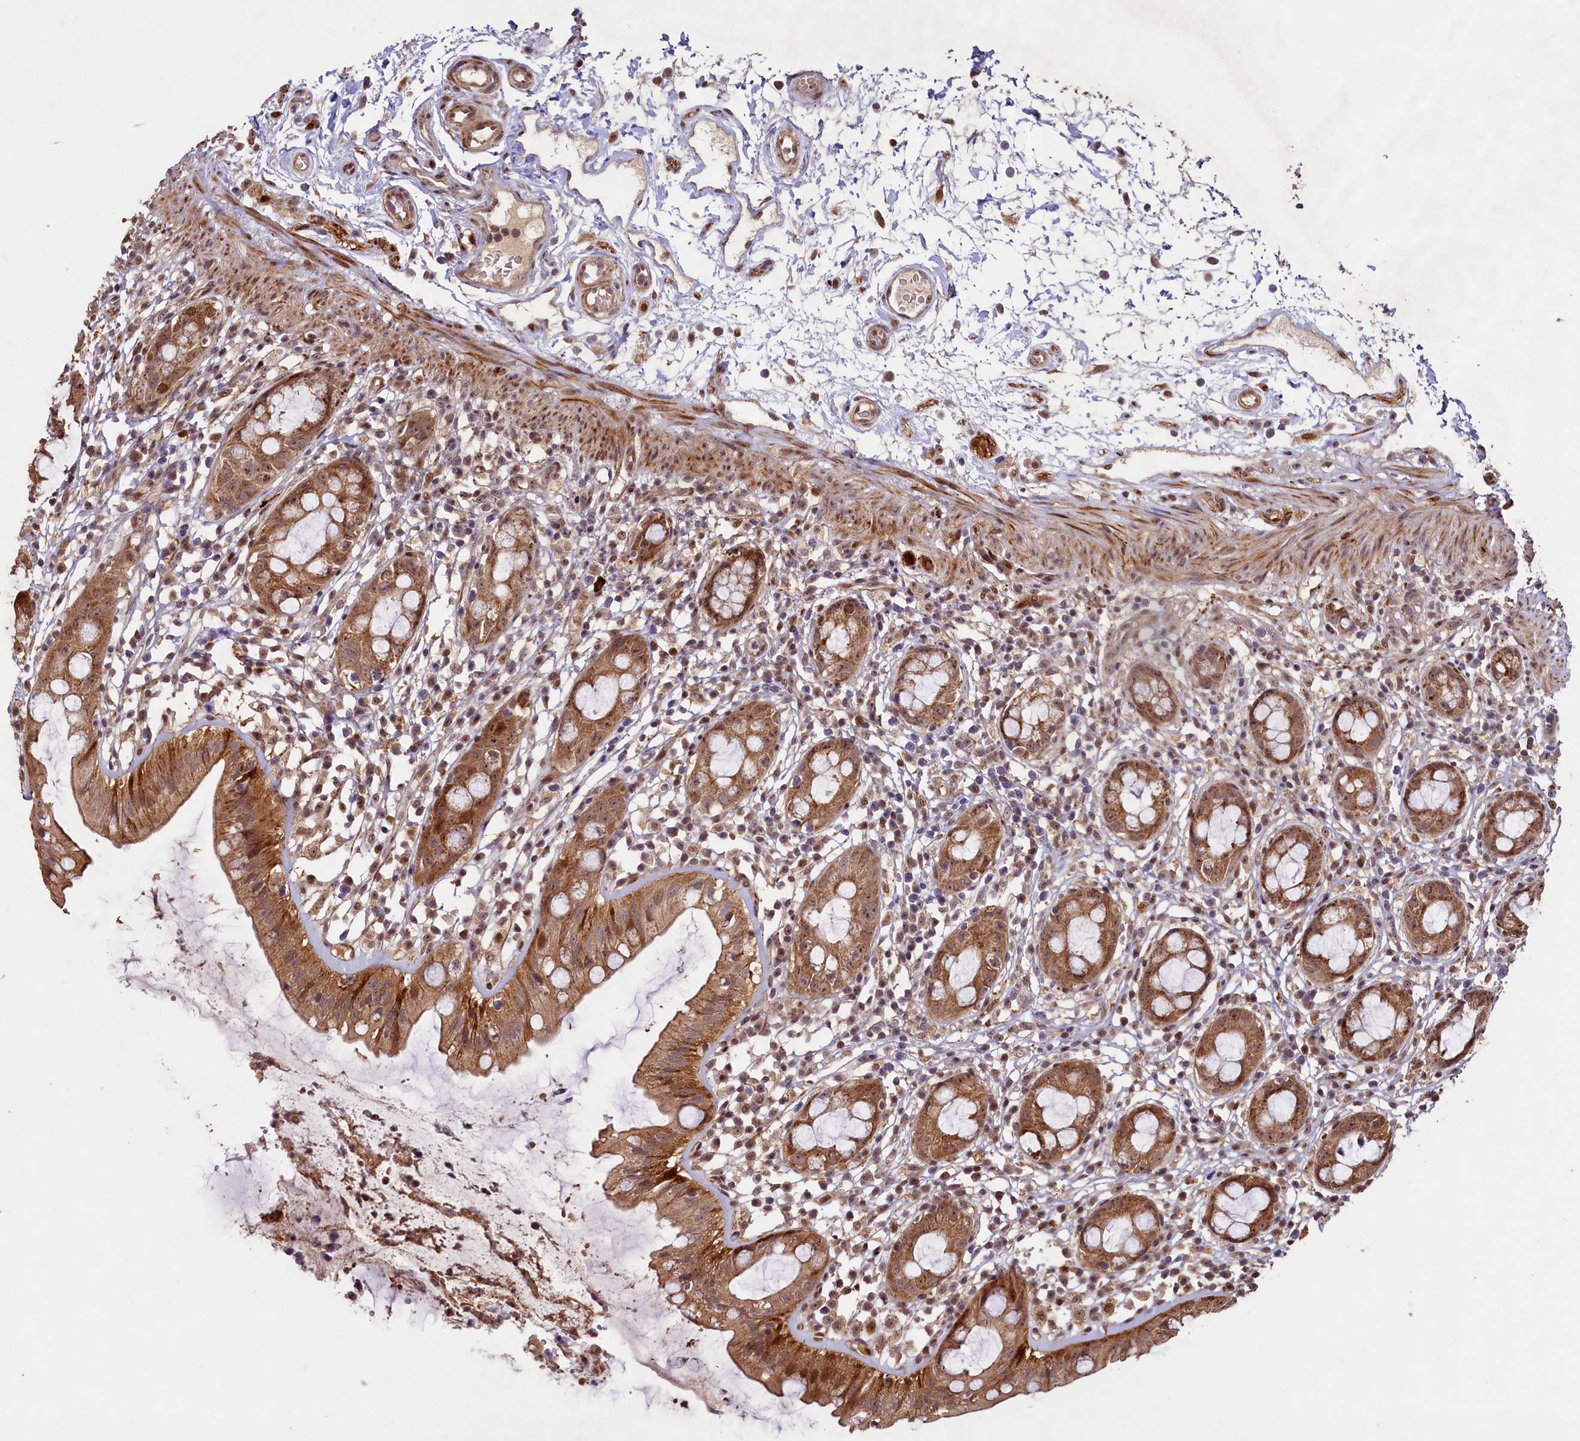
{"staining": {"intensity": "moderate", "quantity": ">75%", "location": "cytoplasmic/membranous,nuclear"}, "tissue": "rectum", "cell_type": "Glandular cells", "image_type": "normal", "snomed": [{"axis": "morphology", "description": "Normal tissue, NOS"}, {"axis": "topography", "description": "Rectum"}], "caption": "This is a photomicrograph of immunohistochemistry staining of benign rectum, which shows moderate expression in the cytoplasmic/membranous,nuclear of glandular cells.", "gene": "SHPRH", "patient": {"sex": "female", "age": 57}}